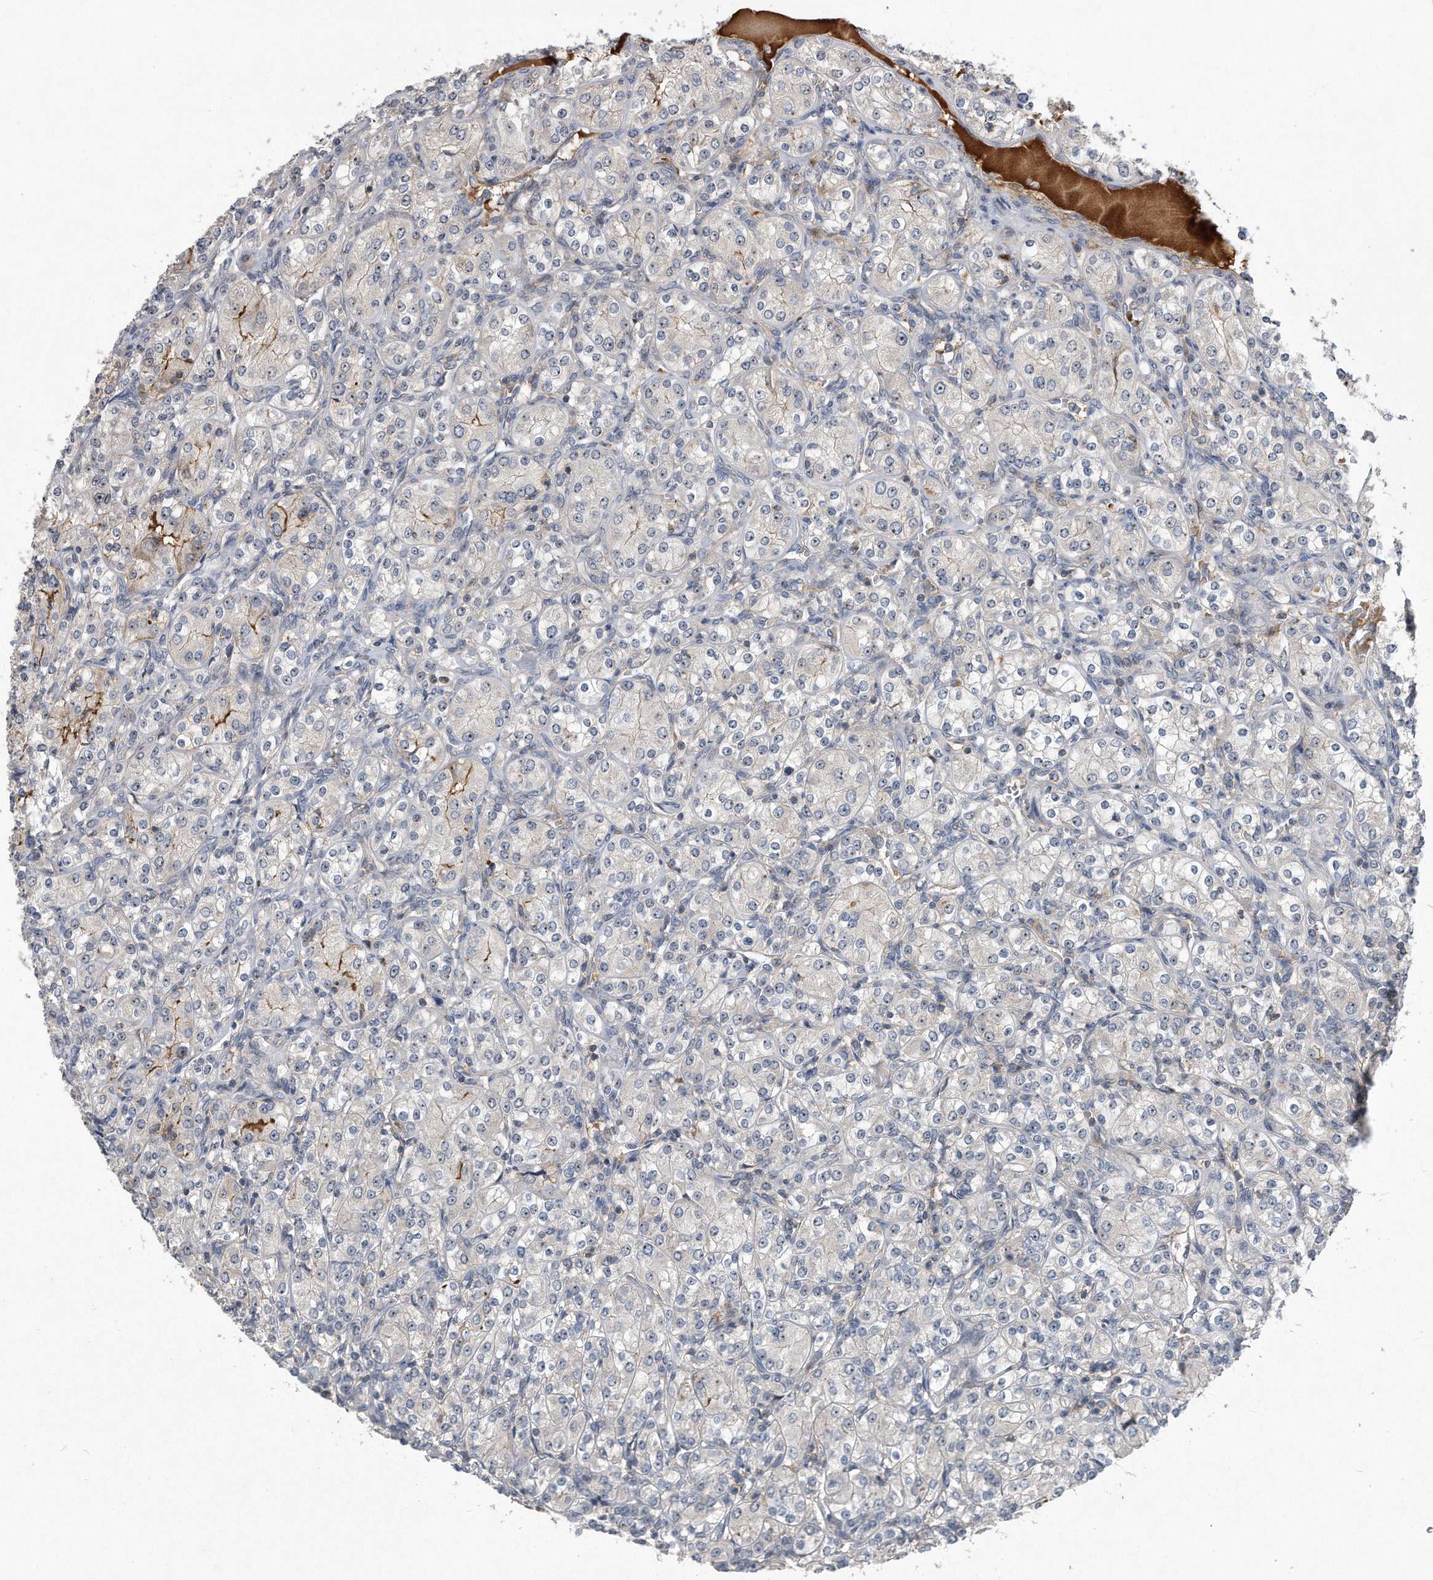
{"staining": {"intensity": "moderate", "quantity": "<25%", "location": "cytoplasmic/membranous"}, "tissue": "renal cancer", "cell_type": "Tumor cells", "image_type": "cancer", "snomed": [{"axis": "morphology", "description": "Adenocarcinoma, NOS"}, {"axis": "topography", "description": "Kidney"}], "caption": "A photomicrograph showing moderate cytoplasmic/membranous positivity in about <25% of tumor cells in adenocarcinoma (renal), as visualized by brown immunohistochemical staining.", "gene": "PGBD2", "patient": {"sex": "male", "age": 77}}